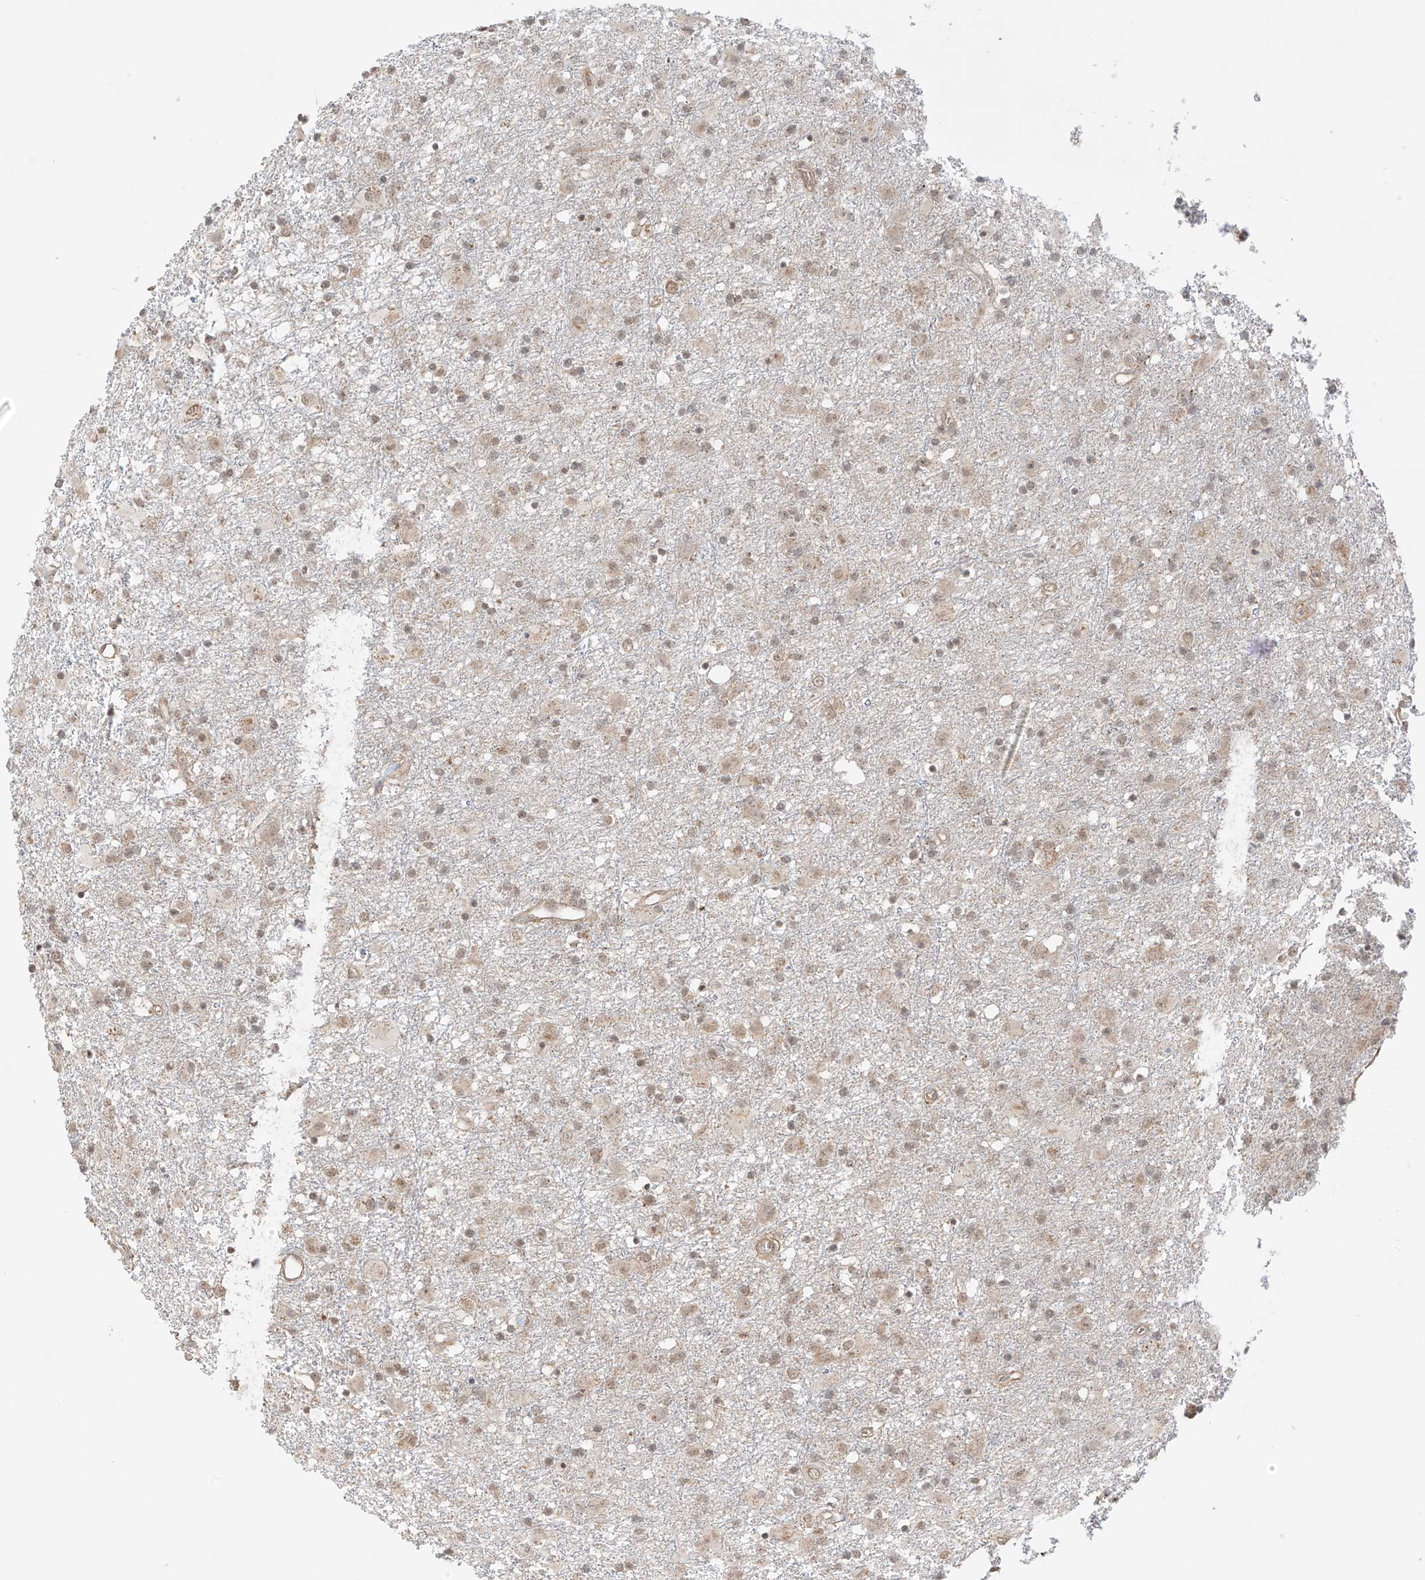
{"staining": {"intensity": "weak", "quantity": "25%-75%", "location": "nuclear"}, "tissue": "glioma", "cell_type": "Tumor cells", "image_type": "cancer", "snomed": [{"axis": "morphology", "description": "Glioma, malignant, Low grade"}, {"axis": "topography", "description": "Brain"}], "caption": "IHC image of neoplastic tissue: human glioma stained using immunohistochemistry (IHC) reveals low levels of weak protein expression localized specifically in the nuclear of tumor cells, appearing as a nuclear brown color.", "gene": "N4BP3", "patient": {"sex": "male", "age": 65}}